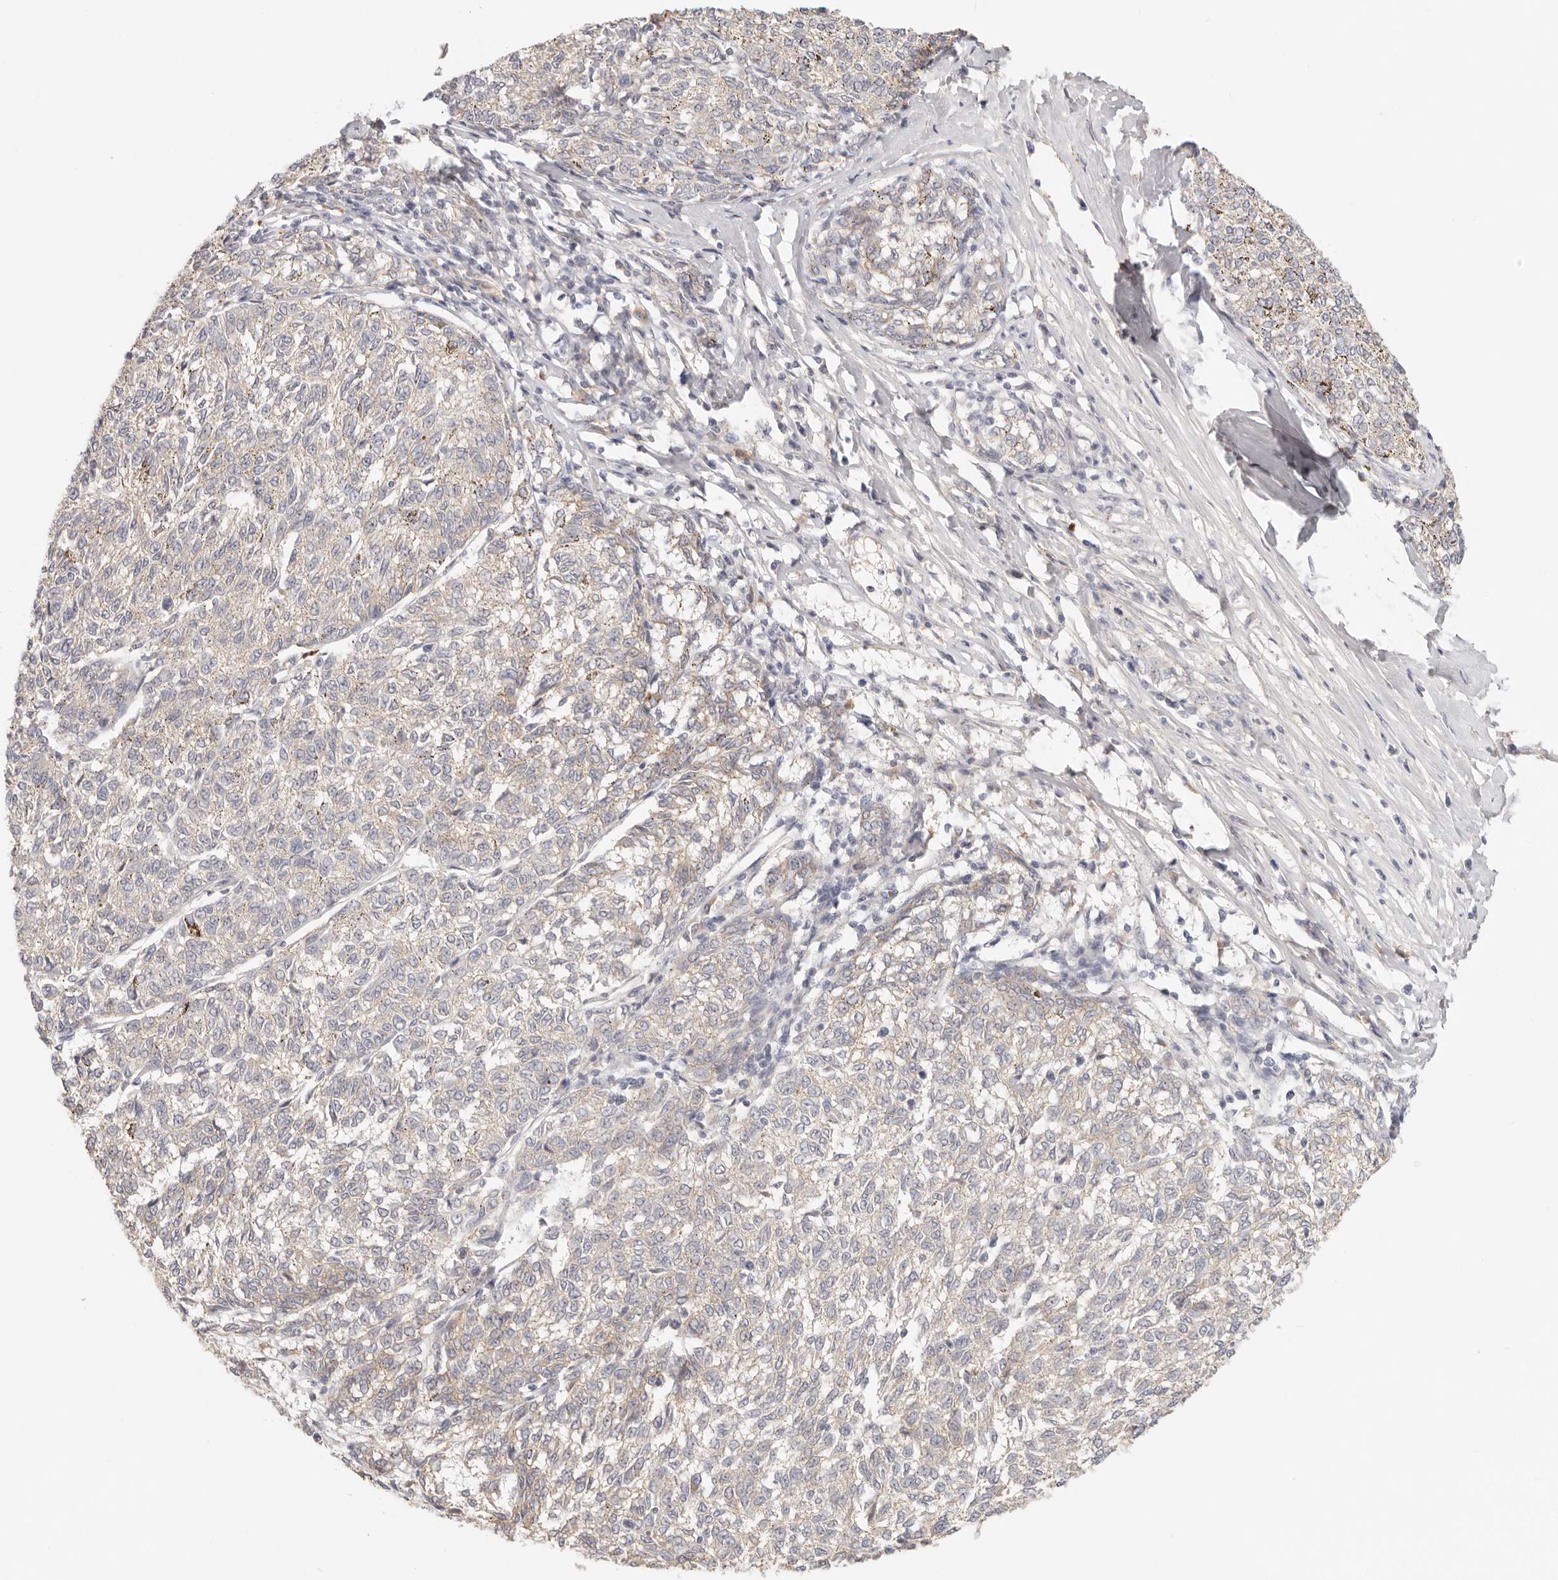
{"staining": {"intensity": "negative", "quantity": "none", "location": "none"}, "tissue": "melanoma", "cell_type": "Tumor cells", "image_type": "cancer", "snomed": [{"axis": "morphology", "description": "Malignant melanoma, NOS"}, {"axis": "topography", "description": "Skin"}], "caption": "Melanoma stained for a protein using immunohistochemistry demonstrates no expression tumor cells.", "gene": "ANXA9", "patient": {"sex": "female", "age": 72}}